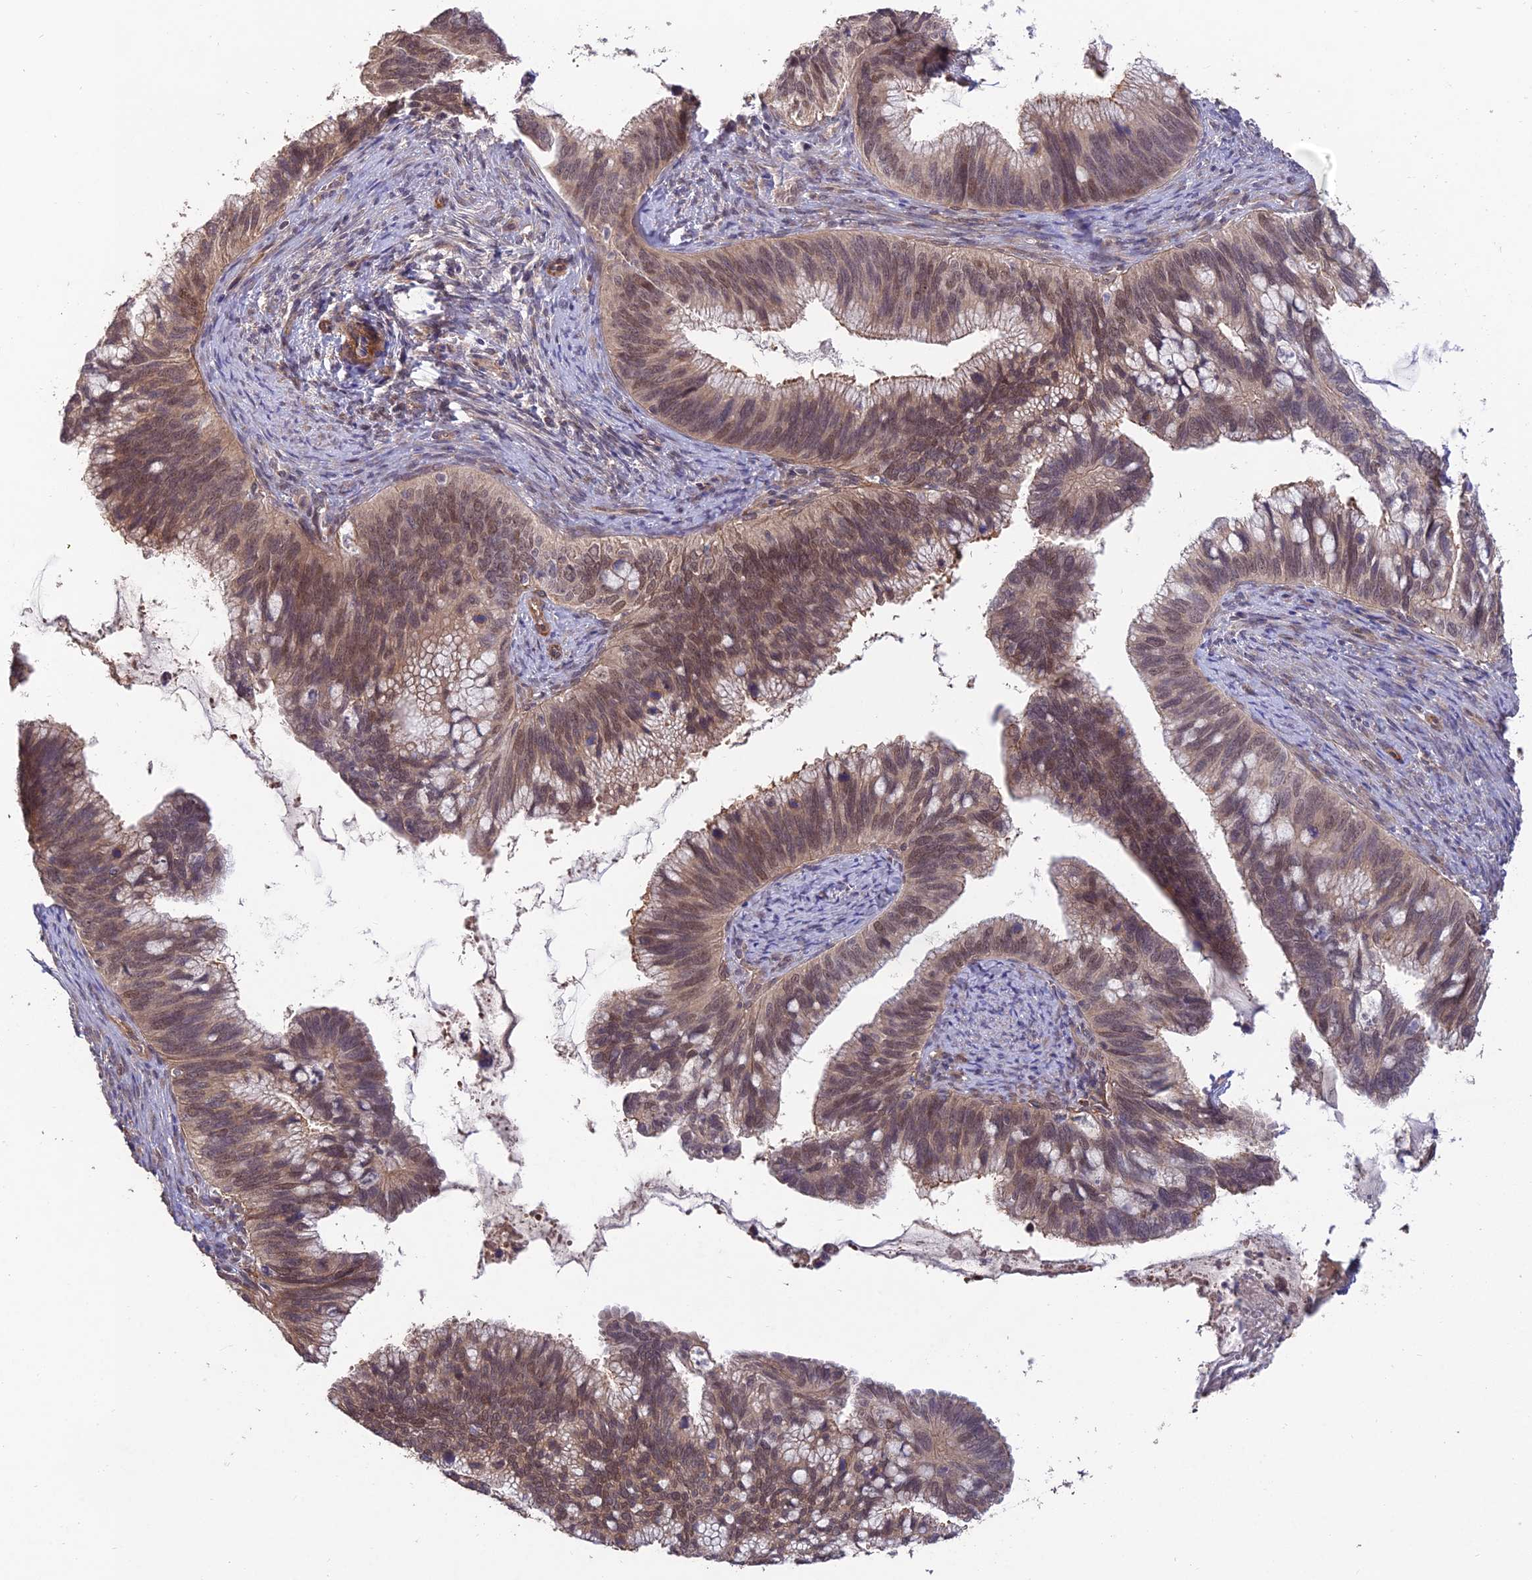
{"staining": {"intensity": "moderate", "quantity": "25%-75%", "location": "cytoplasmic/membranous,nuclear"}, "tissue": "cervical cancer", "cell_type": "Tumor cells", "image_type": "cancer", "snomed": [{"axis": "morphology", "description": "Adenocarcinoma, NOS"}, {"axis": "topography", "description": "Cervix"}], "caption": "DAB (3,3'-diaminobenzidine) immunohistochemical staining of cervical cancer reveals moderate cytoplasmic/membranous and nuclear protein expression in approximately 25%-75% of tumor cells.", "gene": "PAGR1", "patient": {"sex": "female", "age": 42}}